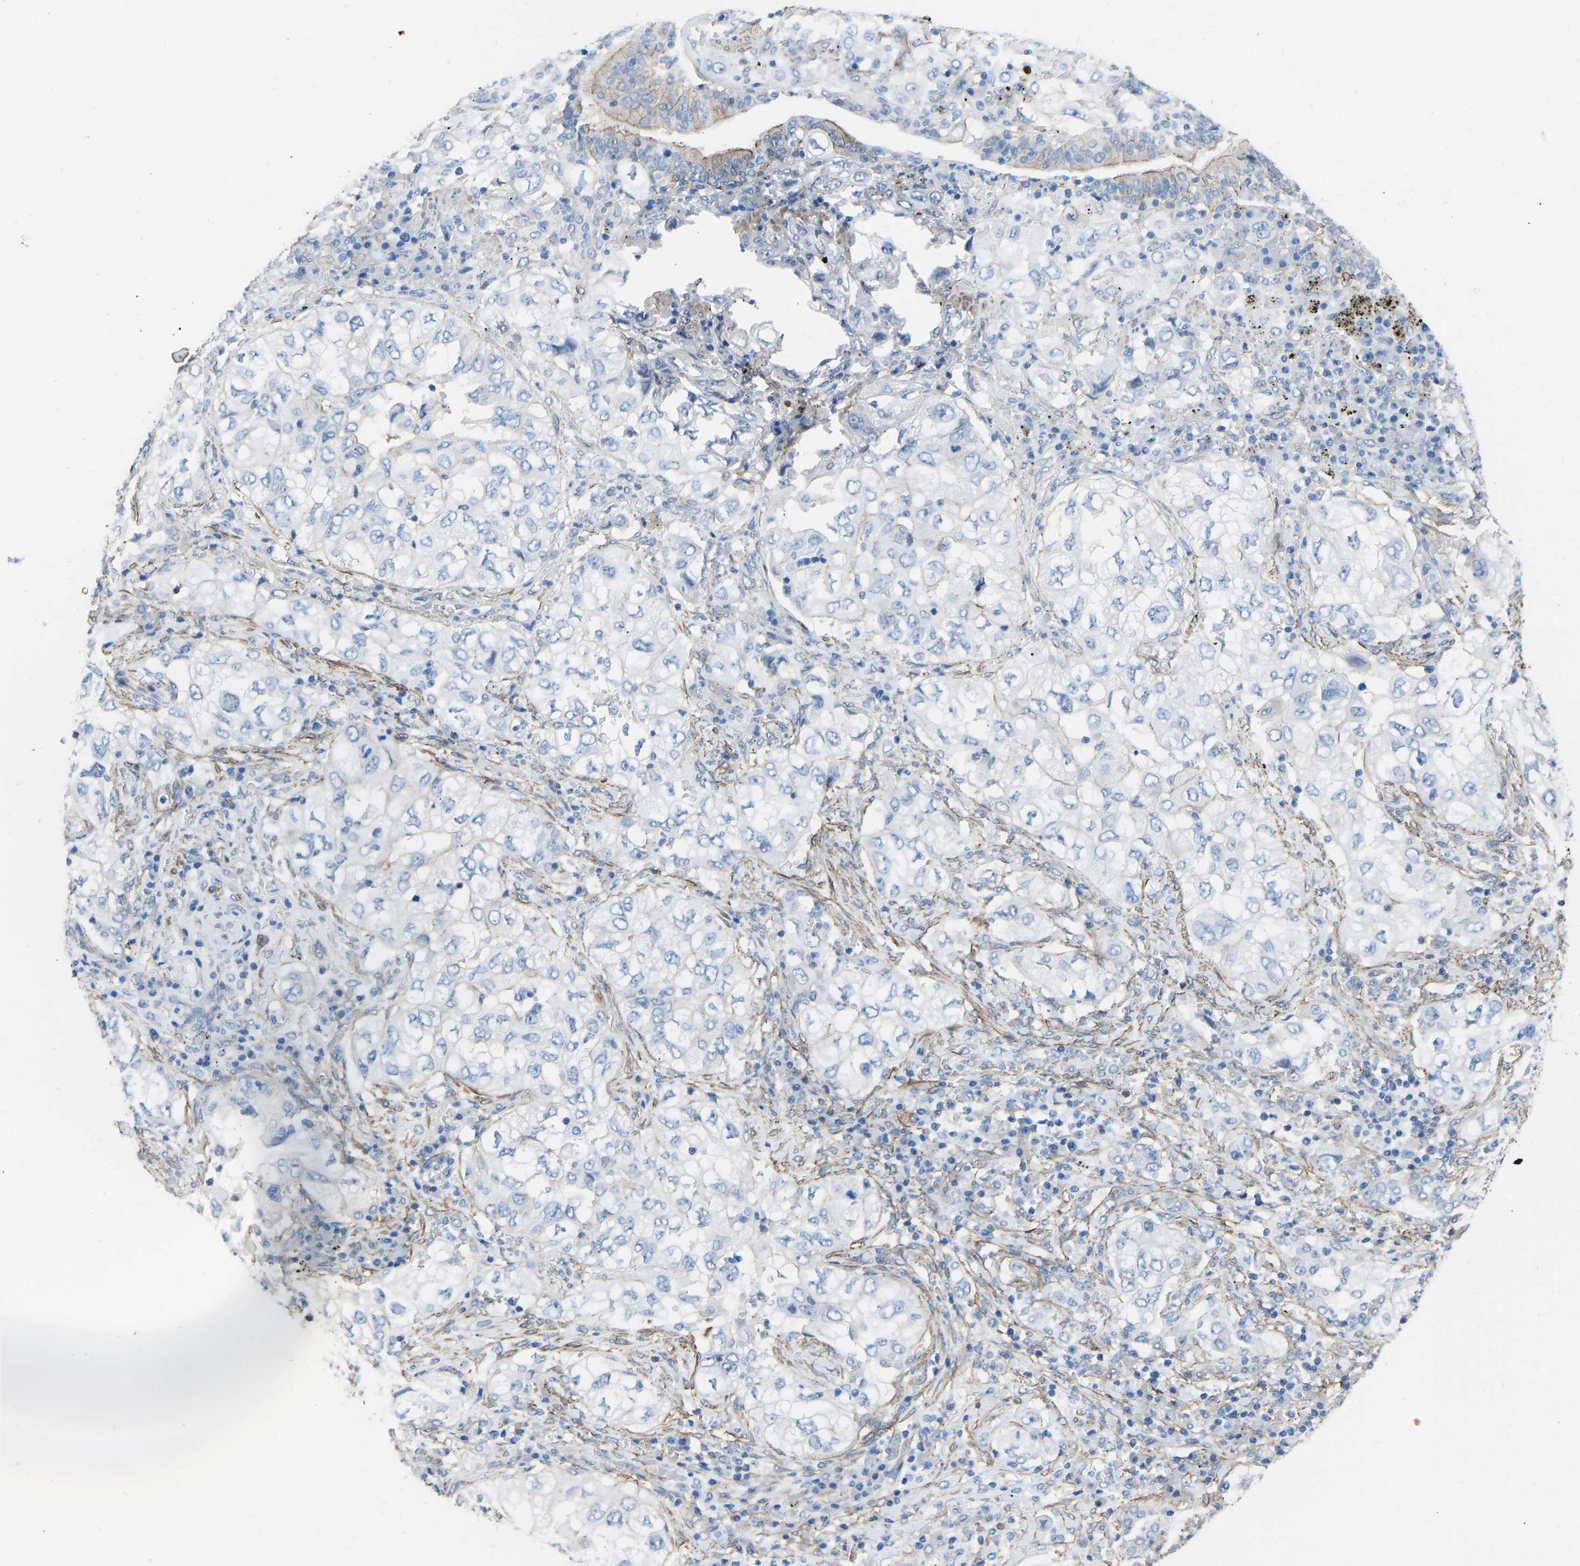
{"staining": {"intensity": "negative", "quantity": "none", "location": "none"}, "tissue": "lung cancer", "cell_type": "Tumor cells", "image_type": "cancer", "snomed": [{"axis": "morphology", "description": "Adenocarcinoma, NOS"}, {"axis": "topography", "description": "Lung"}], "caption": "Lung cancer (adenocarcinoma) stained for a protein using immunohistochemistry (IHC) displays no positivity tumor cells.", "gene": "MYH10", "patient": {"sex": "male", "age": 64}}